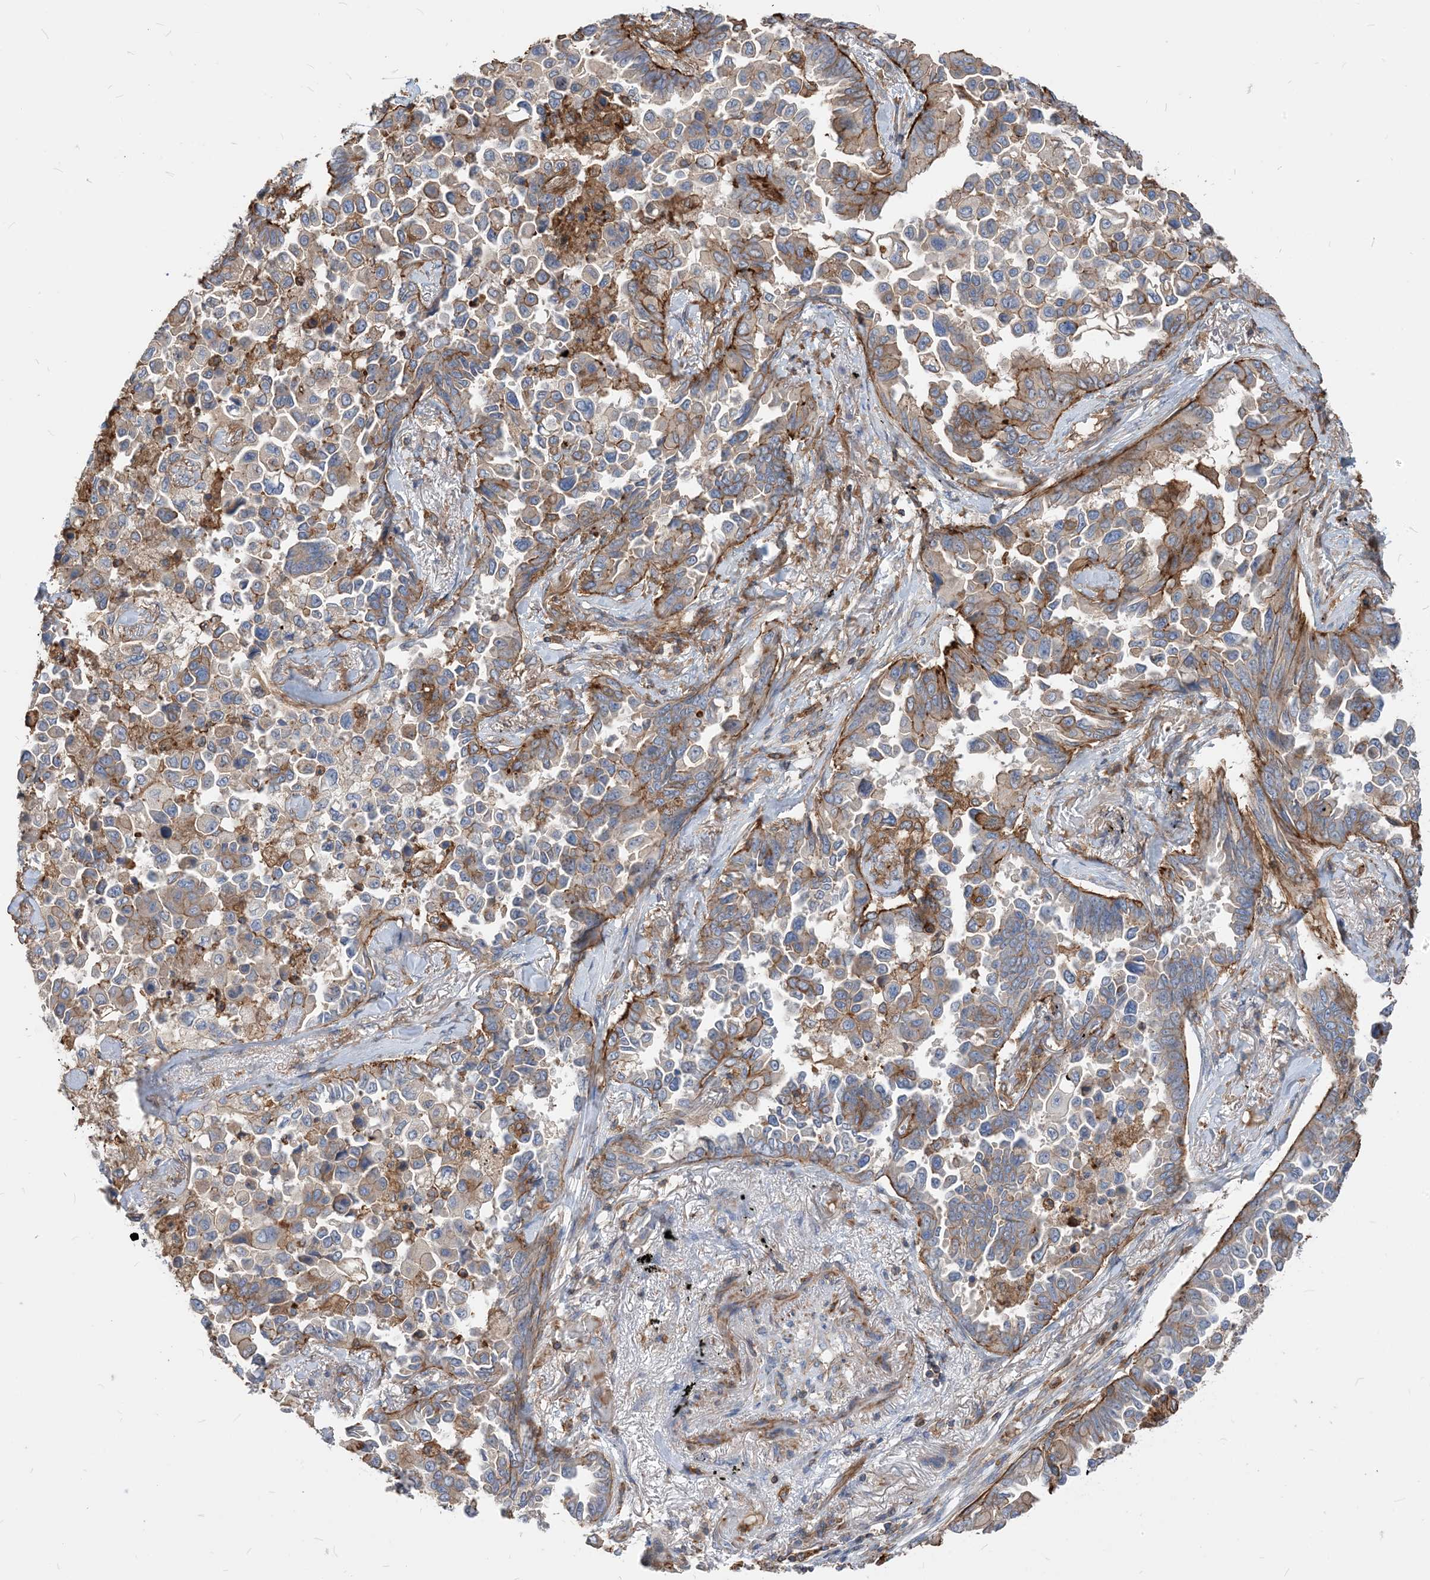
{"staining": {"intensity": "moderate", "quantity": "<25%", "location": "cytoplasmic/membranous"}, "tissue": "lung cancer", "cell_type": "Tumor cells", "image_type": "cancer", "snomed": [{"axis": "morphology", "description": "Adenocarcinoma, NOS"}, {"axis": "topography", "description": "Lung"}], "caption": "Lung adenocarcinoma stained for a protein (brown) displays moderate cytoplasmic/membranous positive expression in approximately <25% of tumor cells.", "gene": "PARVG", "patient": {"sex": "female", "age": 67}}